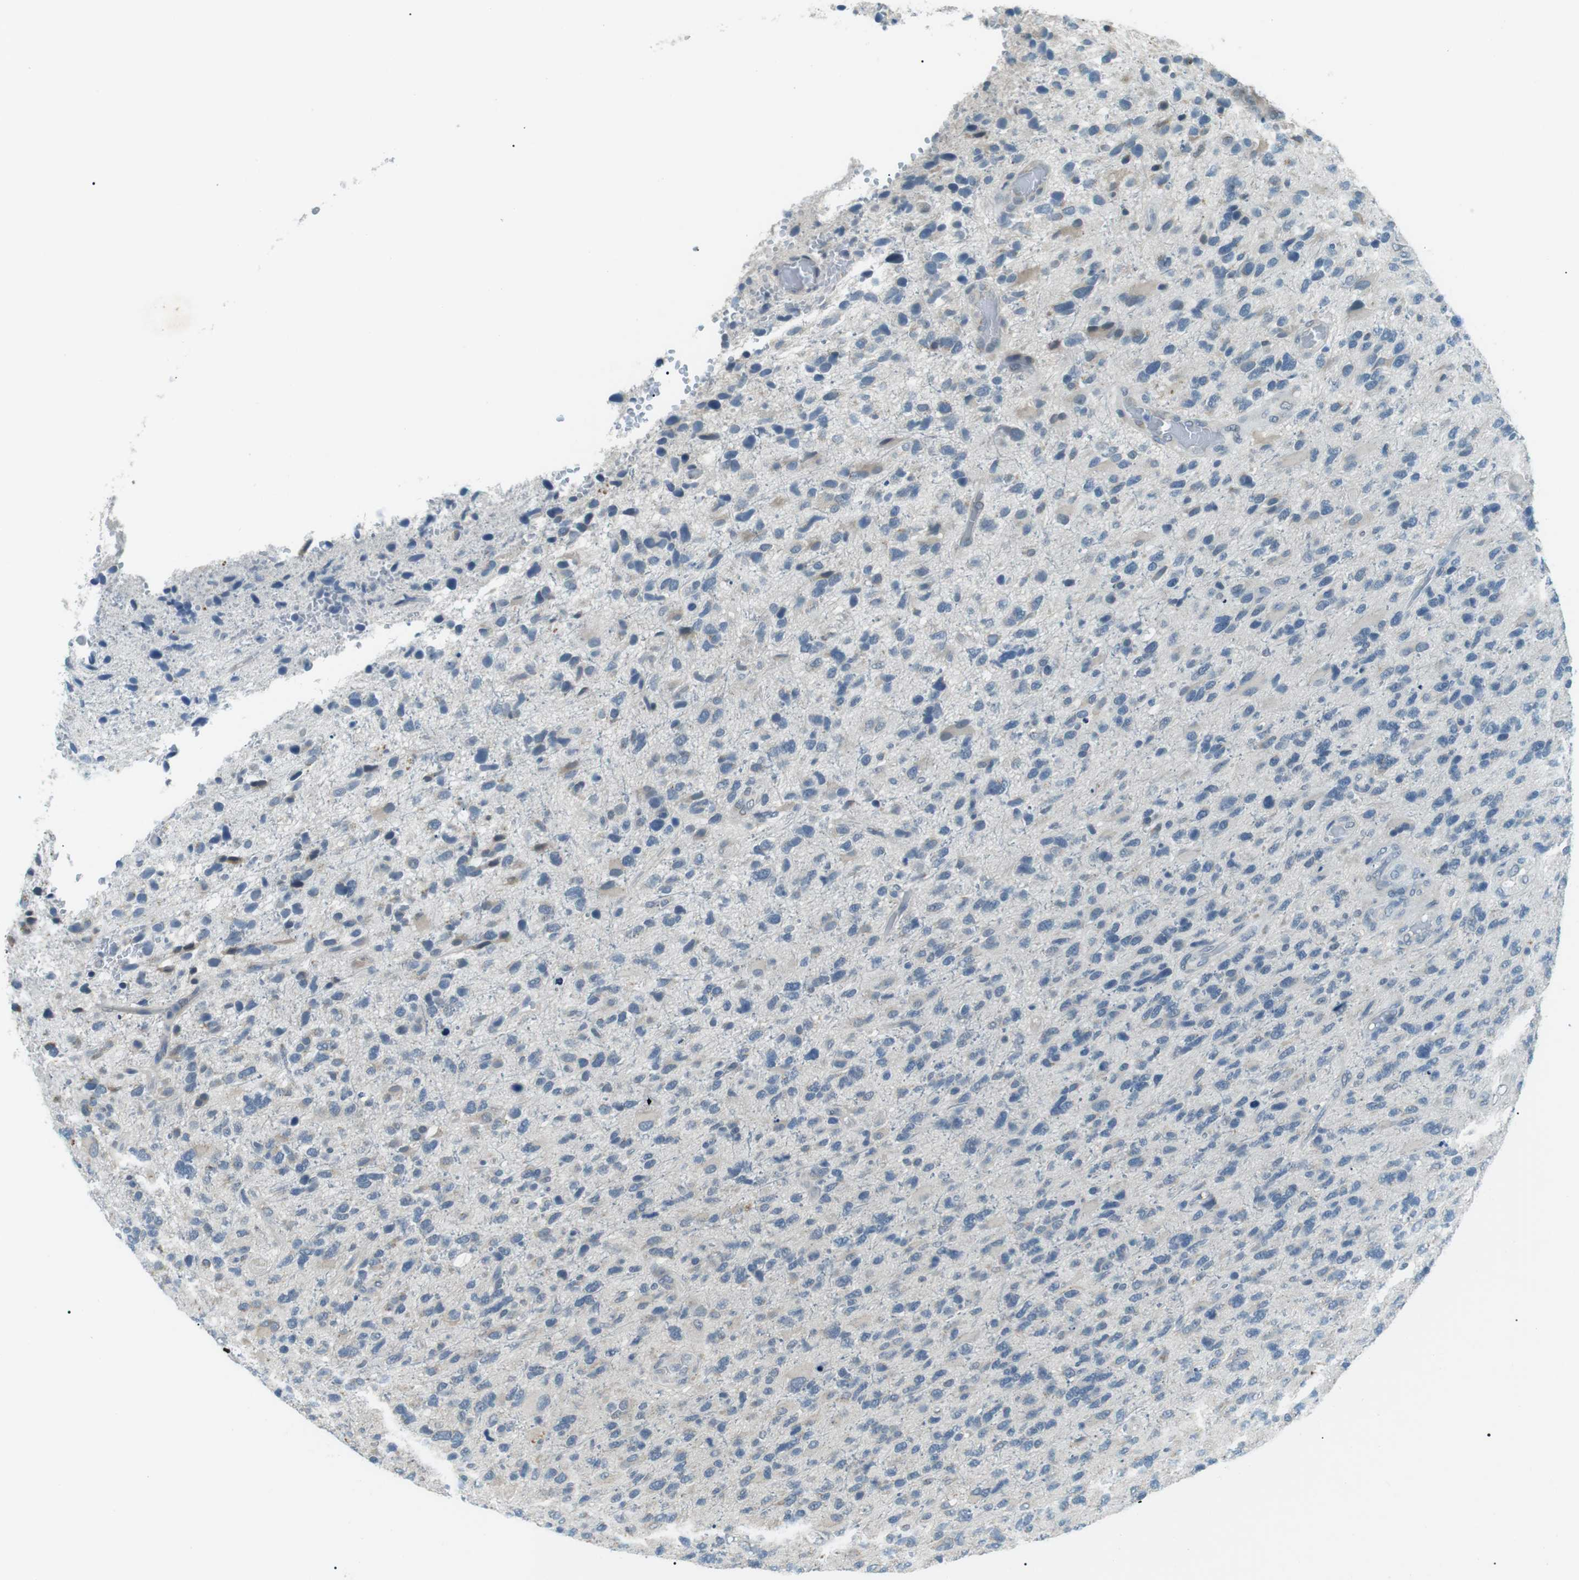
{"staining": {"intensity": "weak", "quantity": "<25%", "location": "cytoplasmic/membranous"}, "tissue": "glioma", "cell_type": "Tumor cells", "image_type": "cancer", "snomed": [{"axis": "morphology", "description": "Glioma, malignant, High grade"}, {"axis": "topography", "description": "Brain"}], "caption": "Tumor cells show no significant expression in glioma.", "gene": "SERPINB2", "patient": {"sex": "female", "age": 58}}